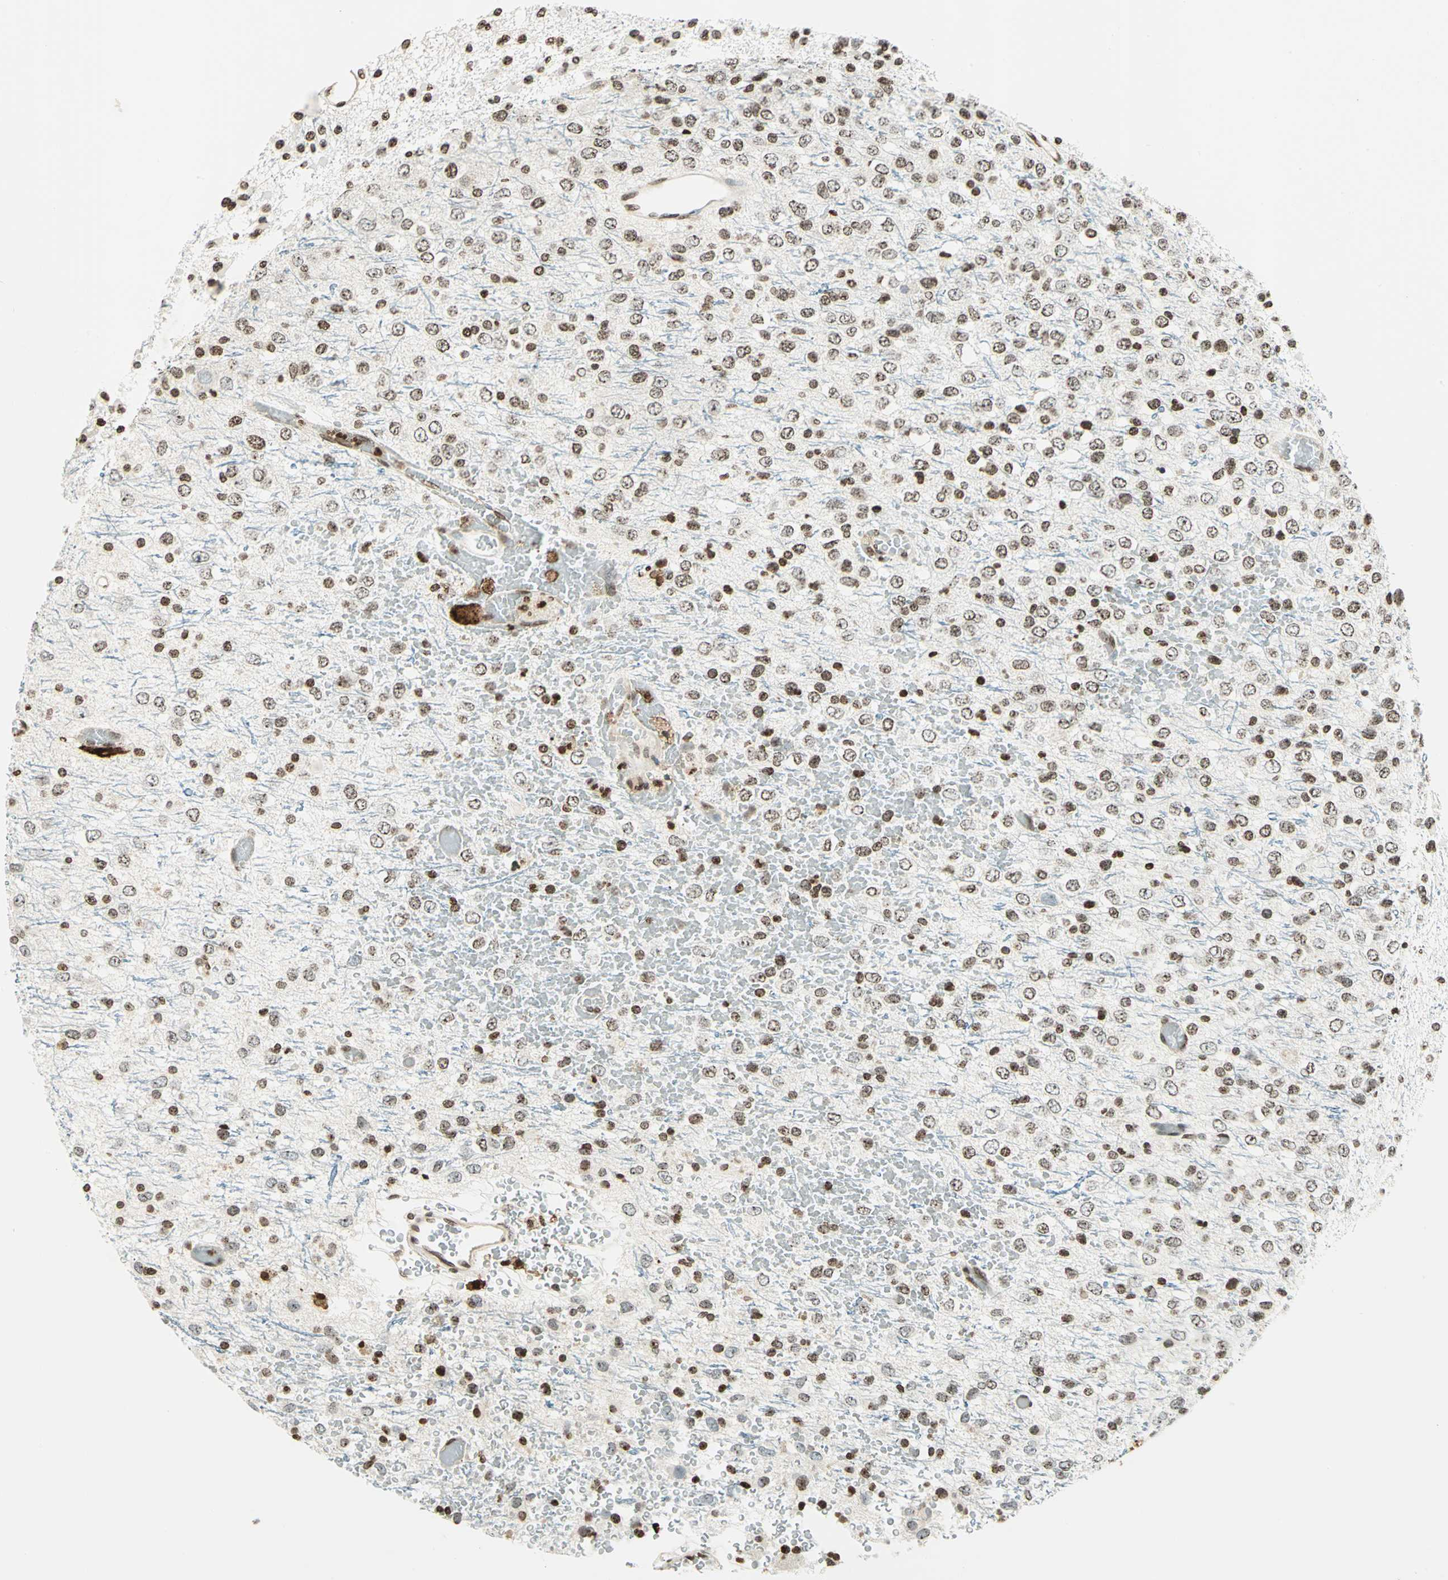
{"staining": {"intensity": "weak", "quantity": "25%-75%", "location": "cytoplasmic/membranous,nuclear"}, "tissue": "glioma", "cell_type": "Tumor cells", "image_type": "cancer", "snomed": [{"axis": "morphology", "description": "Glioma, malignant, High grade"}, {"axis": "topography", "description": "pancreas cauda"}], "caption": "IHC photomicrograph of neoplastic tissue: malignant glioma (high-grade) stained using immunohistochemistry exhibits low levels of weak protein expression localized specifically in the cytoplasmic/membranous and nuclear of tumor cells, appearing as a cytoplasmic/membranous and nuclear brown color.", "gene": "LGALS3", "patient": {"sex": "male", "age": 60}}